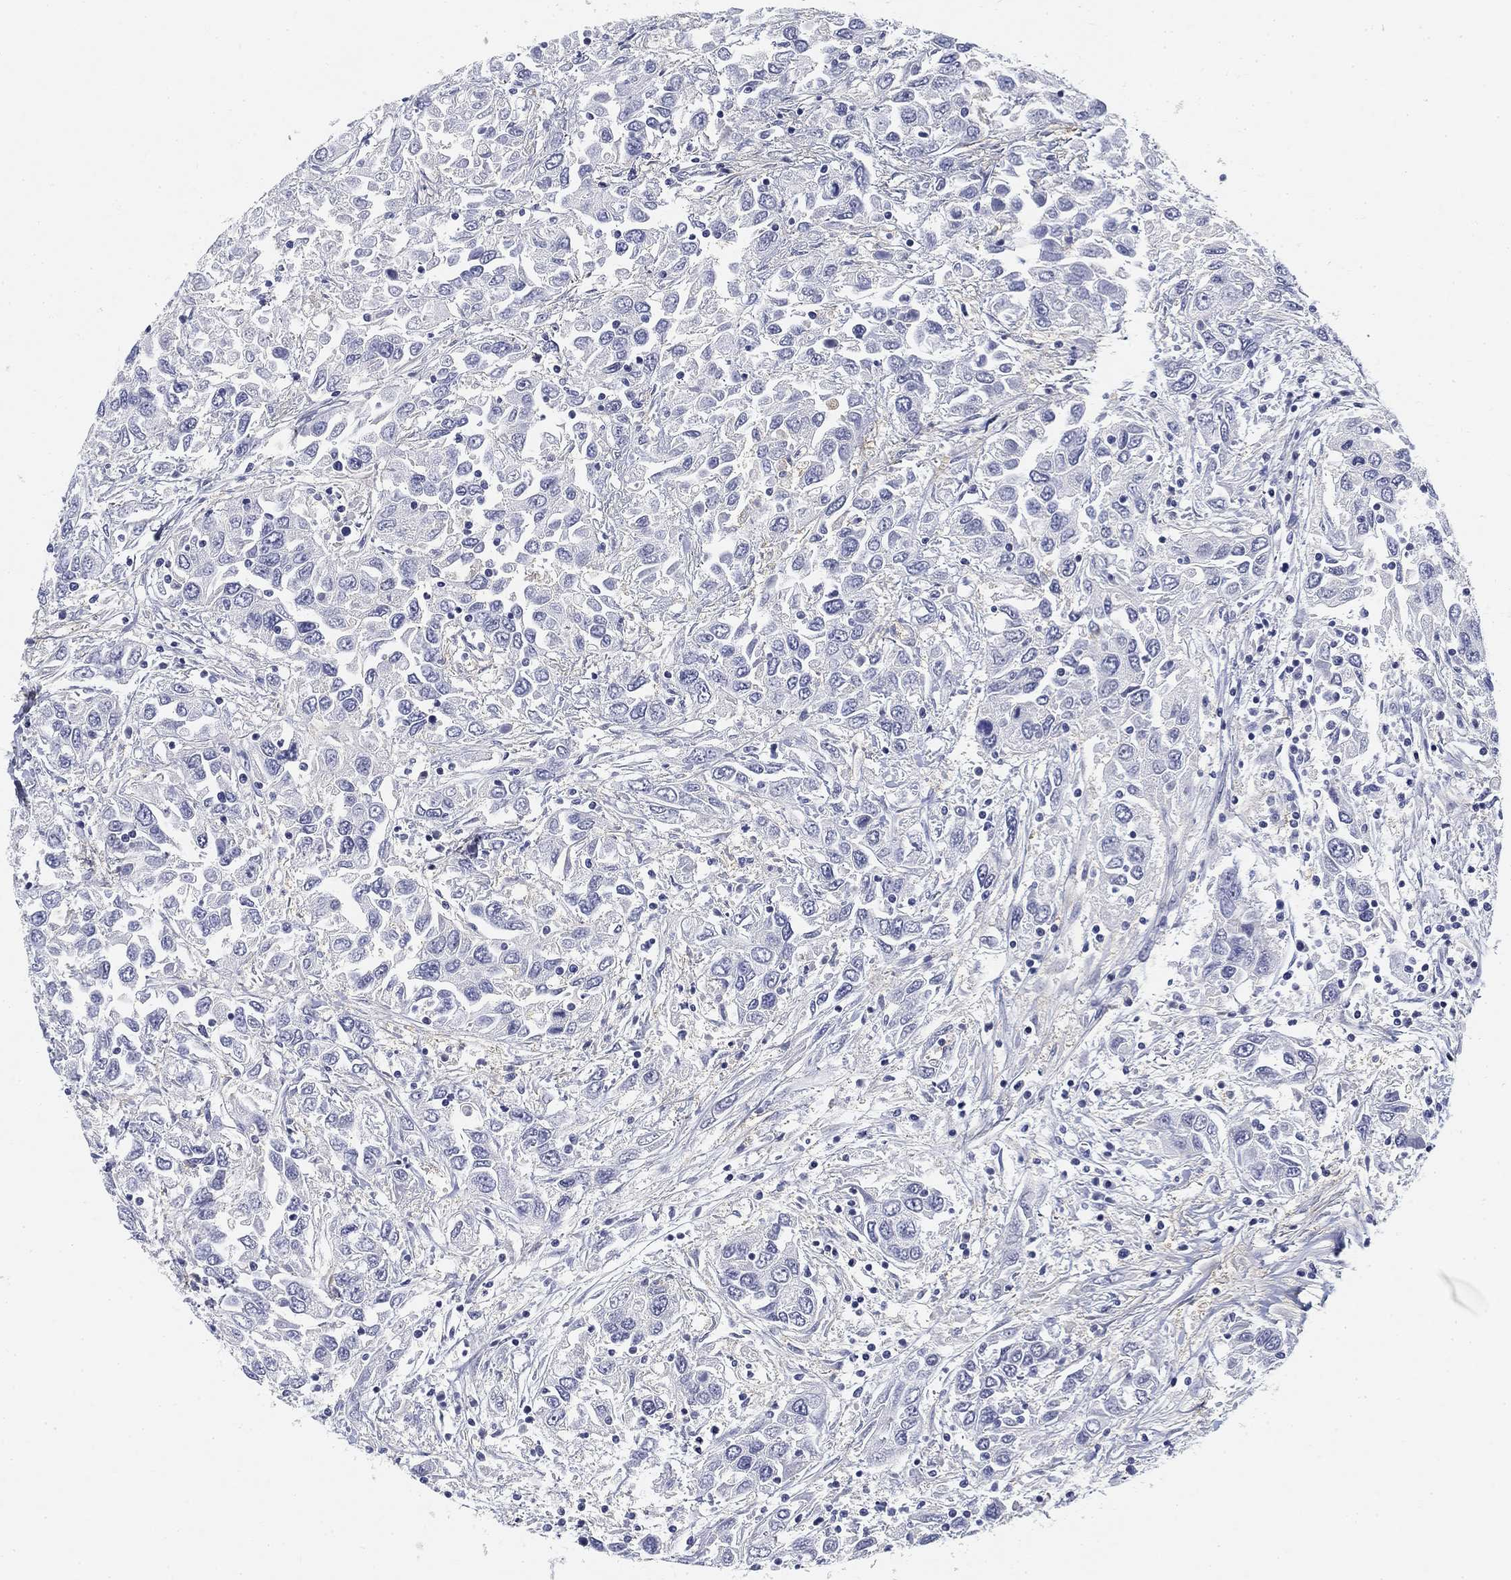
{"staining": {"intensity": "negative", "quantity": "none", "location": "none"}, "tissue": "urothelial cancer", "cell_type": "Tumor cells", "image_type": "cancer", "snomed": [{"axis": "morphology", "description": "Urothelial carcinoma, High grade"}, {"axis": "topography", "description": "Urinary bladder"}], "caption": "A high-resolution micrograph shows immunohistochemistry staining of urothelial cancer, which reveals no significant expression in tumor cells.", "gene": "SLC2A5", "patient": {"sex": "male", "age": 76}}